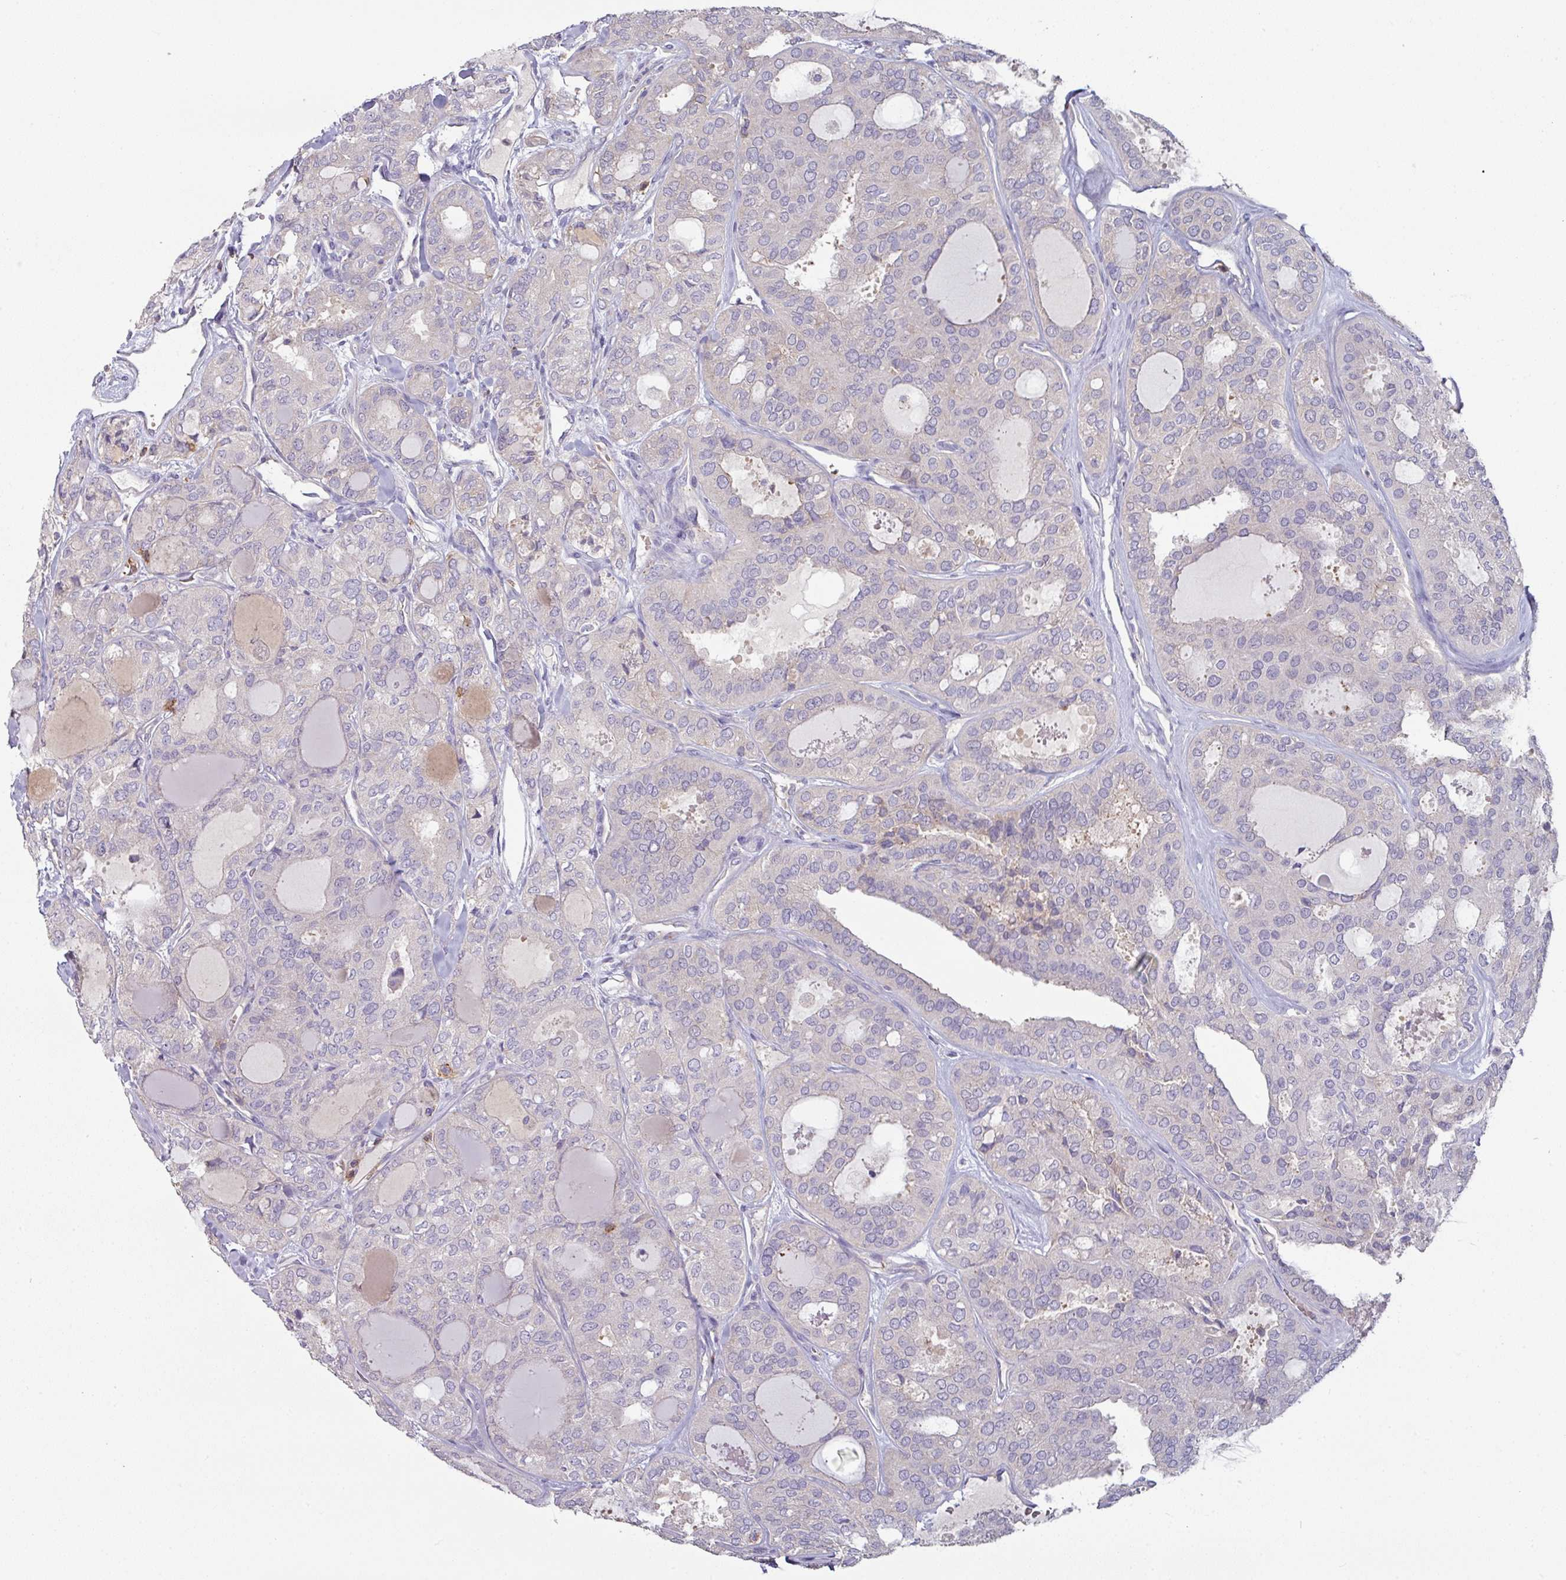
{"staining": {"intensity": "negative", "quantity": "none", "location": "none"}, "tissue": "thyroid cancer", "cell_type": "Tumor cells", "image_type": "cancer", "snomed": [{"axis": "morphology", "description": "Follicular adenoma carcinoma, NOS"}, {"axis": "topography", "description": "Thyroid gland"}], "caption": "This is an IHC image of thyroid follicular adenoma carcinoma. There is no expression in tumor cells.", "gene": "CD3G", "patient": {"sex": "male", "age": 75}}